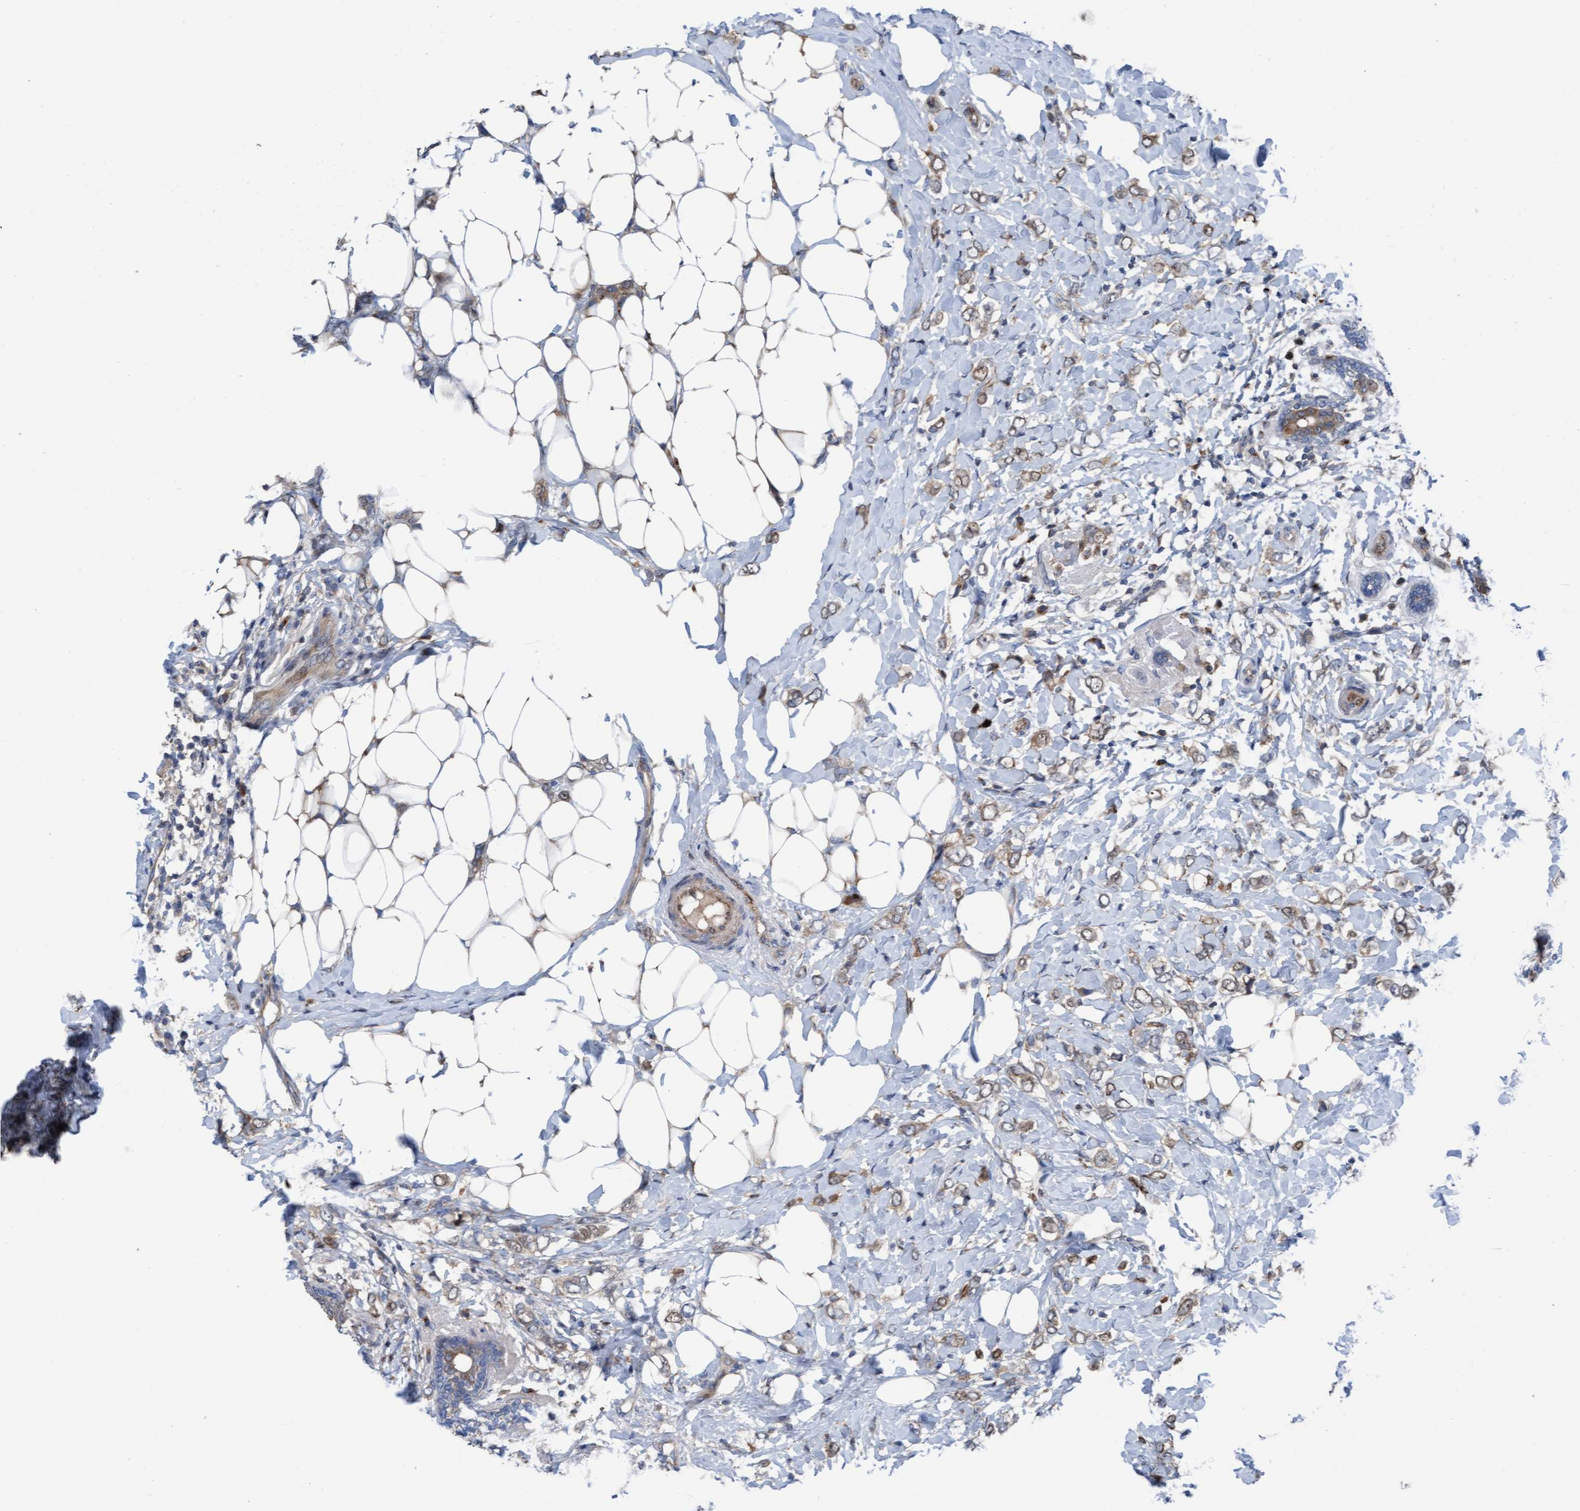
{"staining": {"intensity": "weak", "quantity": "<25%", "location": "cytoplasmic/membranous"}, "tissue": "breast cancer", "cell_type": "Tumor cells", "image_type": "cancer", "snomed": [{"axis": "morphology", "description": "Normal tissue, NOS"}, {"axis": "morphology", "description": "Lobular carcinoma"}, {"axis": "topography", "description": "Breast"}], "caption": "A photomicrograph of human breast lobular carcinoma is negative for staining in tumor cells. (Stains: DAB immunohistochemistry (IHC) with hematoxylin counter stain, Microscopy: brightfield microscopy at high magnification).", "gene": "KLHL26", "patient": {"sex": "female", "age": 47}}